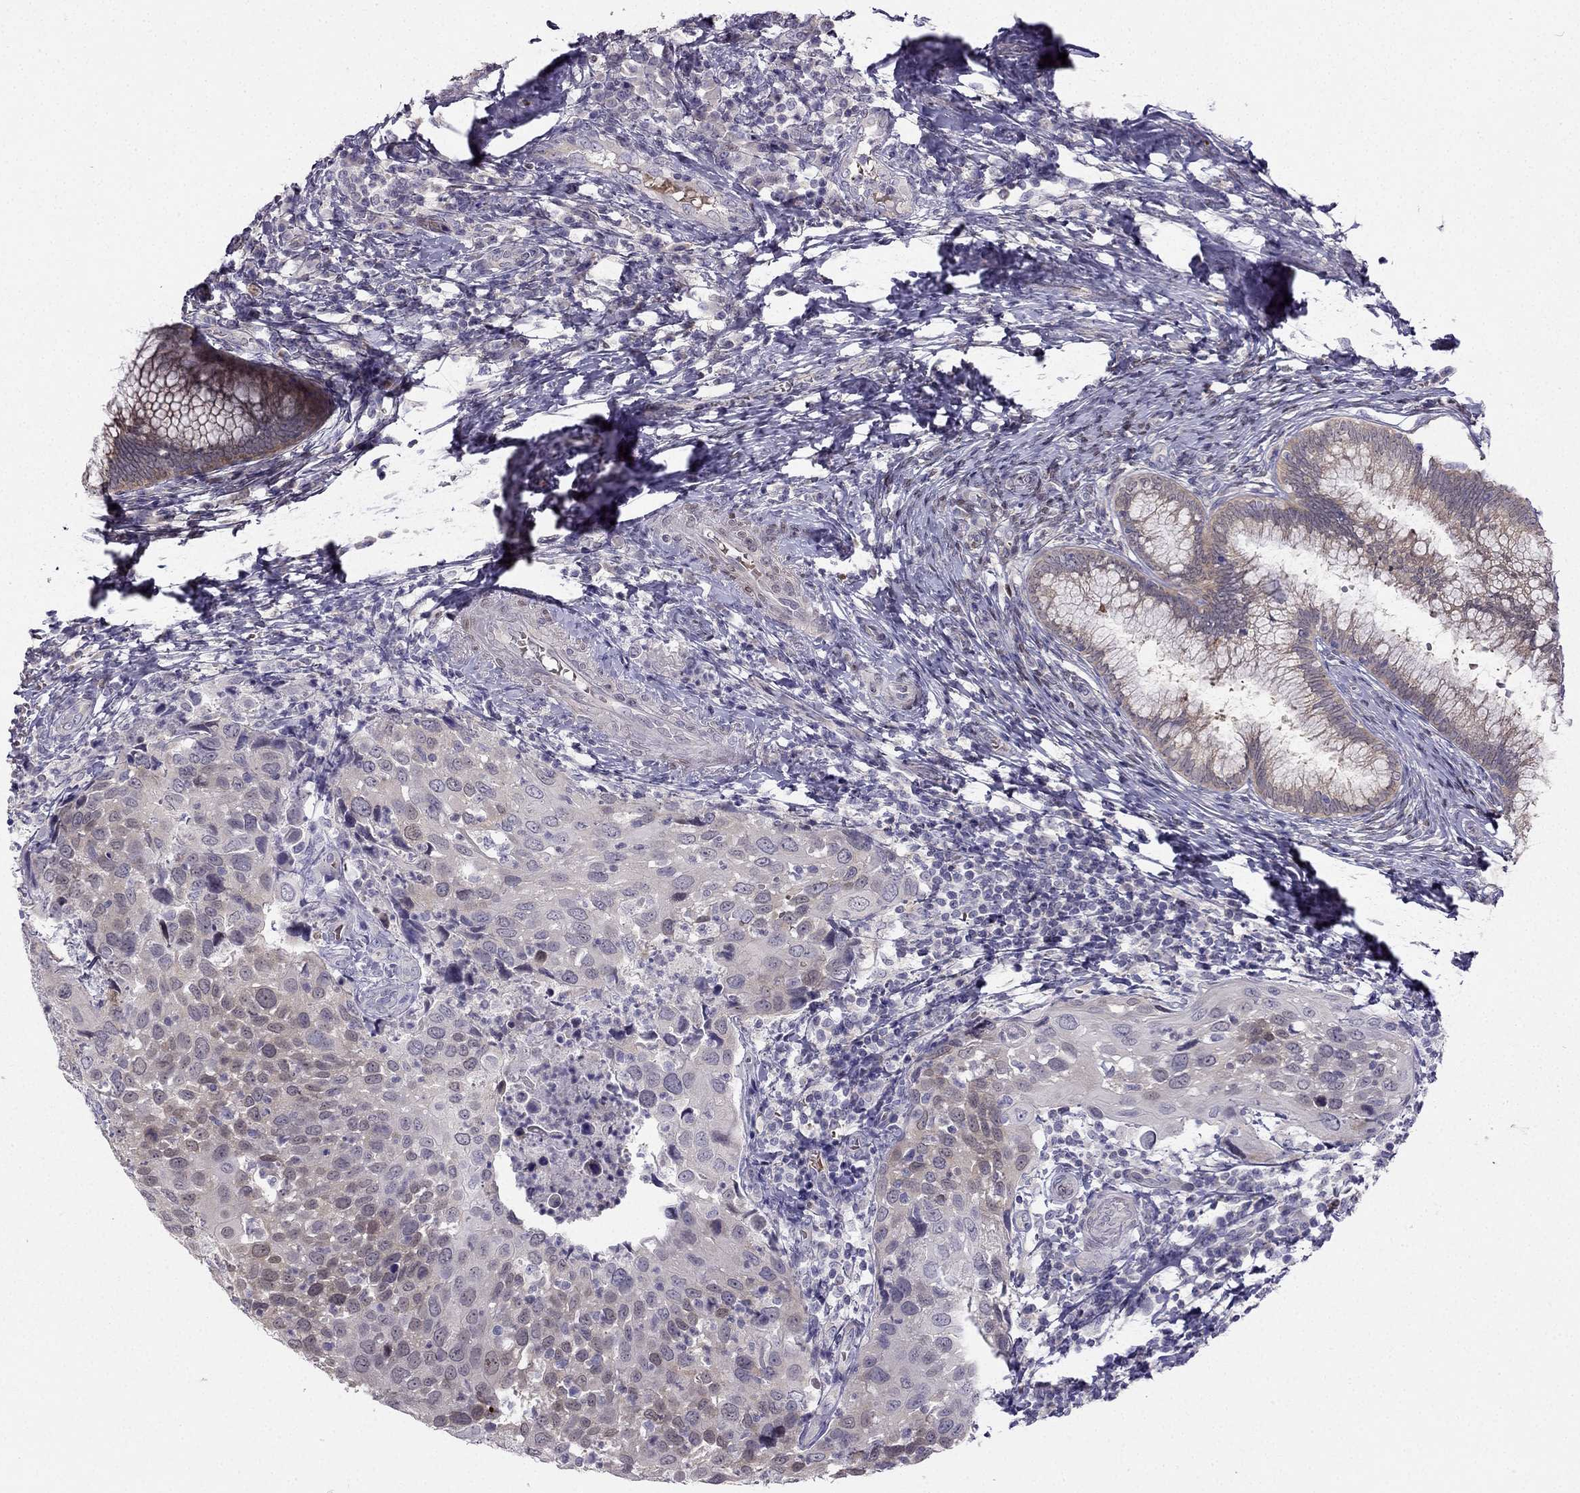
{"staining": {"intensity": "weak", "quantity": "<25%", "location": "nuclear"}, "tissue": "cervical cancer", "cell_type": "Tumor cells", "image_type": "cancer", "snomed": [{"axis": "morphology", "description": "Squamous cell carcinoma, NOS"}, {"axis": "topography", "description": "Cervix"}], "caption": "Tumor cells are negative for protein expression in human squamous cell carcinoma (cervical).", "gene": "RSPH14", "patient": {"sex": "female", "age": 54}}